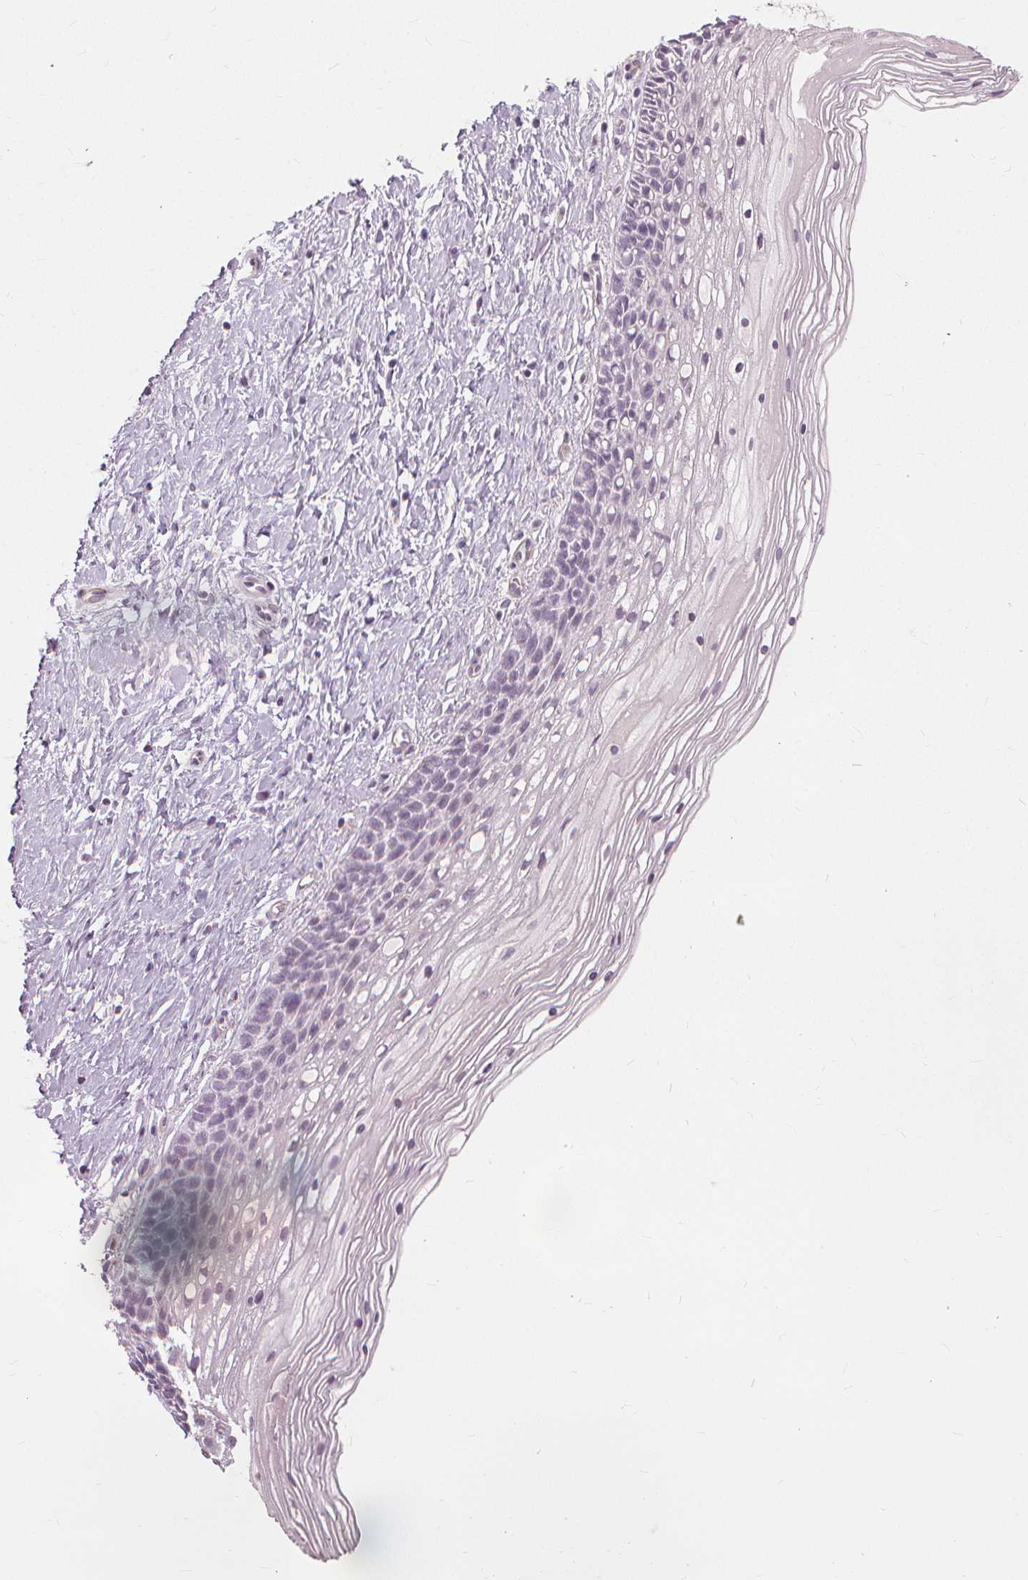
{"staining": {"intensity": "negative", "quantity": "none", "location": "none"}, "tissue": "cervix", "cell_type": "Glandular cells", "image_type": "normal", "snomed": [{"axis": "morphology", "description": "Normal tissue, NOS"}, {"axis": "topography", "description": "Cervix"}], "caption": "The histopathology image displays no significant positivity in glandular cells of cervix. (Stains: DAB immunohistochemistry (IHC) with hematoxylin counter stain, Microscopy: brightfield microscopy at high magnification).", "gene": "SFTPD", "patient": {"sex": "female", "age": 34}}